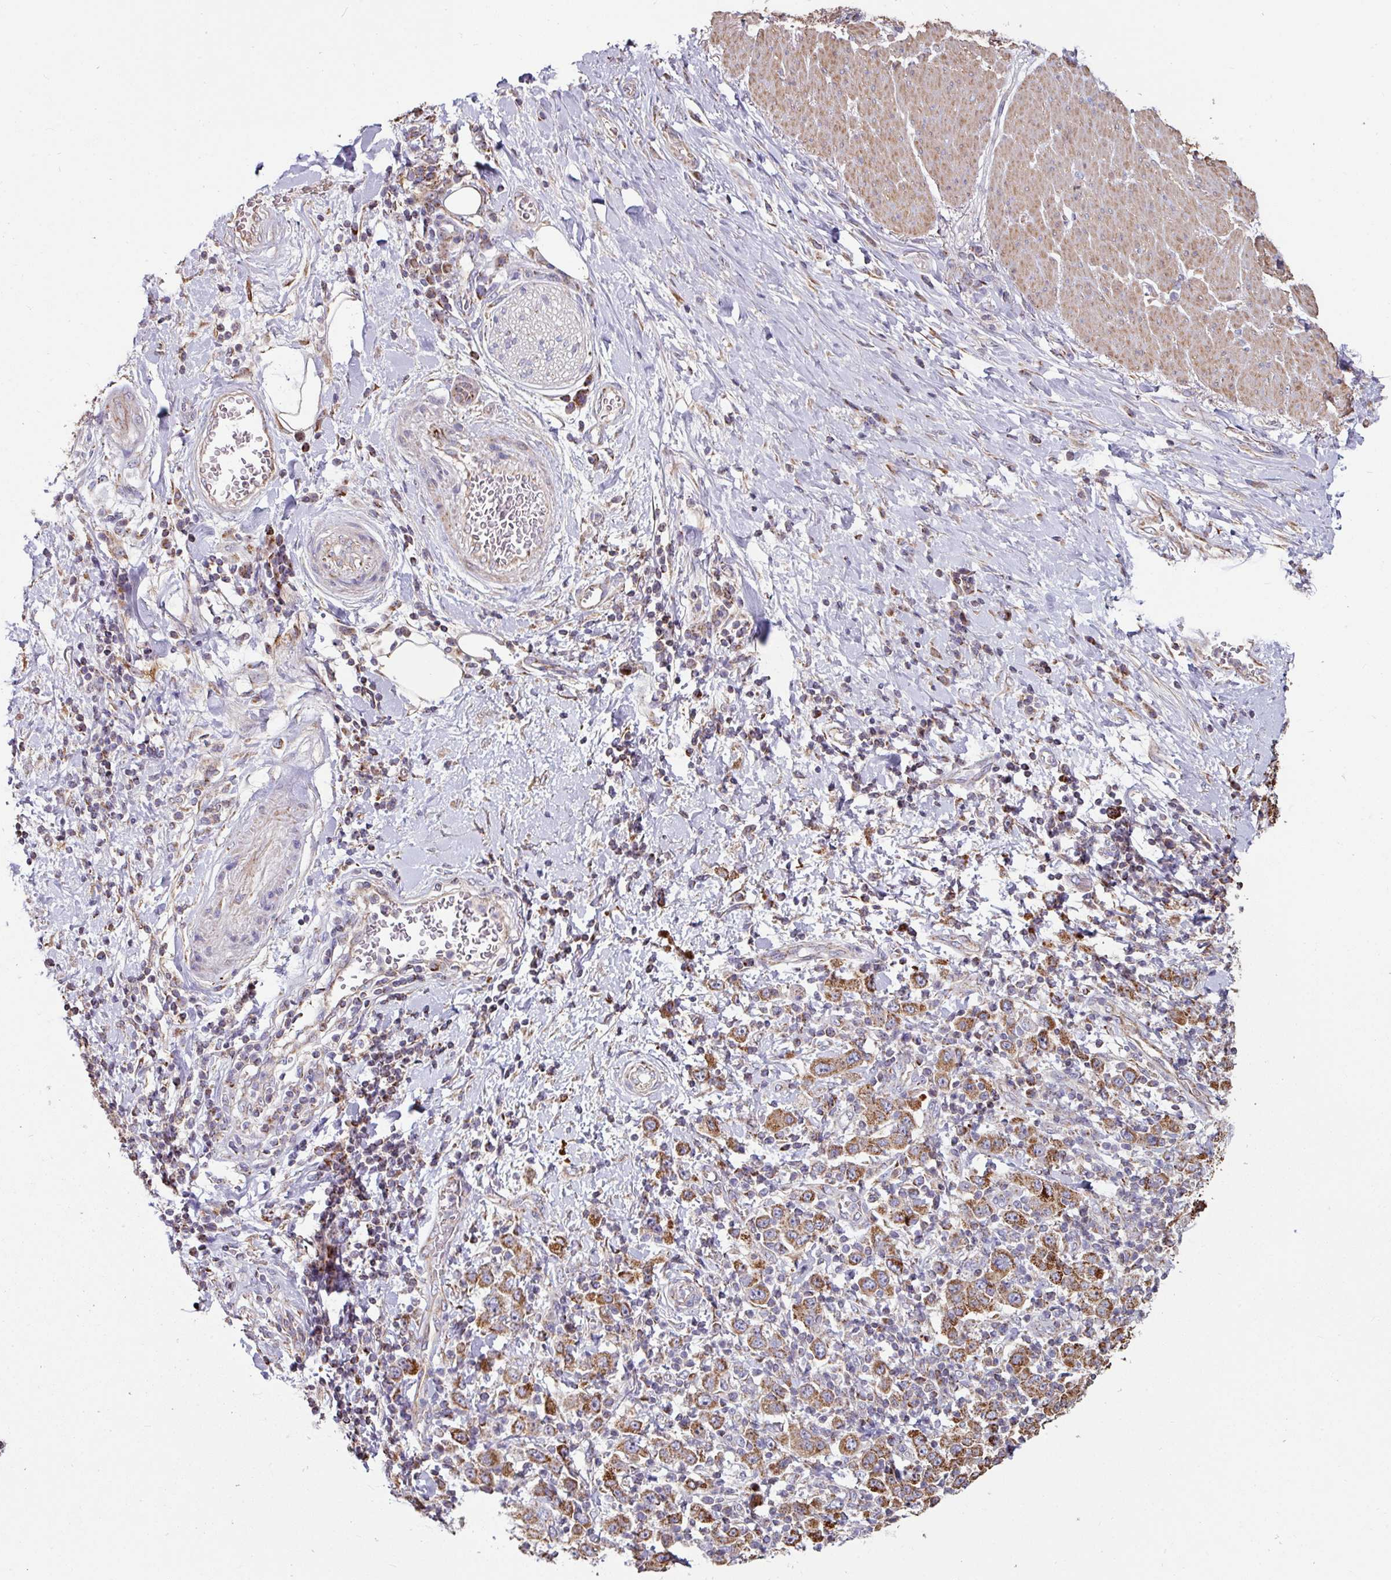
{"staining": {"intensity": "strong", "quantity": "25%-75%", "location": "cytoplasmic/membranous"}, "tissue": "stomach cancer", "cell_type": "Tumor cells", "image_type": "cancer", "snomed": [{"axis": "morphology", "description": "Normal tissue, NOS"}, {"axis": "morphology", "description": "Adenocarcinoma, NOS"}, {"axis": "topography", "description": "Stomach, upper"}, {"axis": "topography", "description": "Stomach"}], "caption": "Stomach adenocarcinoma stained with immunohistochemistry (IHC) displays strong cytoplasmic/membranous expression in about 25%-75% of tumor cells.", "gene": "OR2D3", "patient": {"sex": "male", "age": 59}}